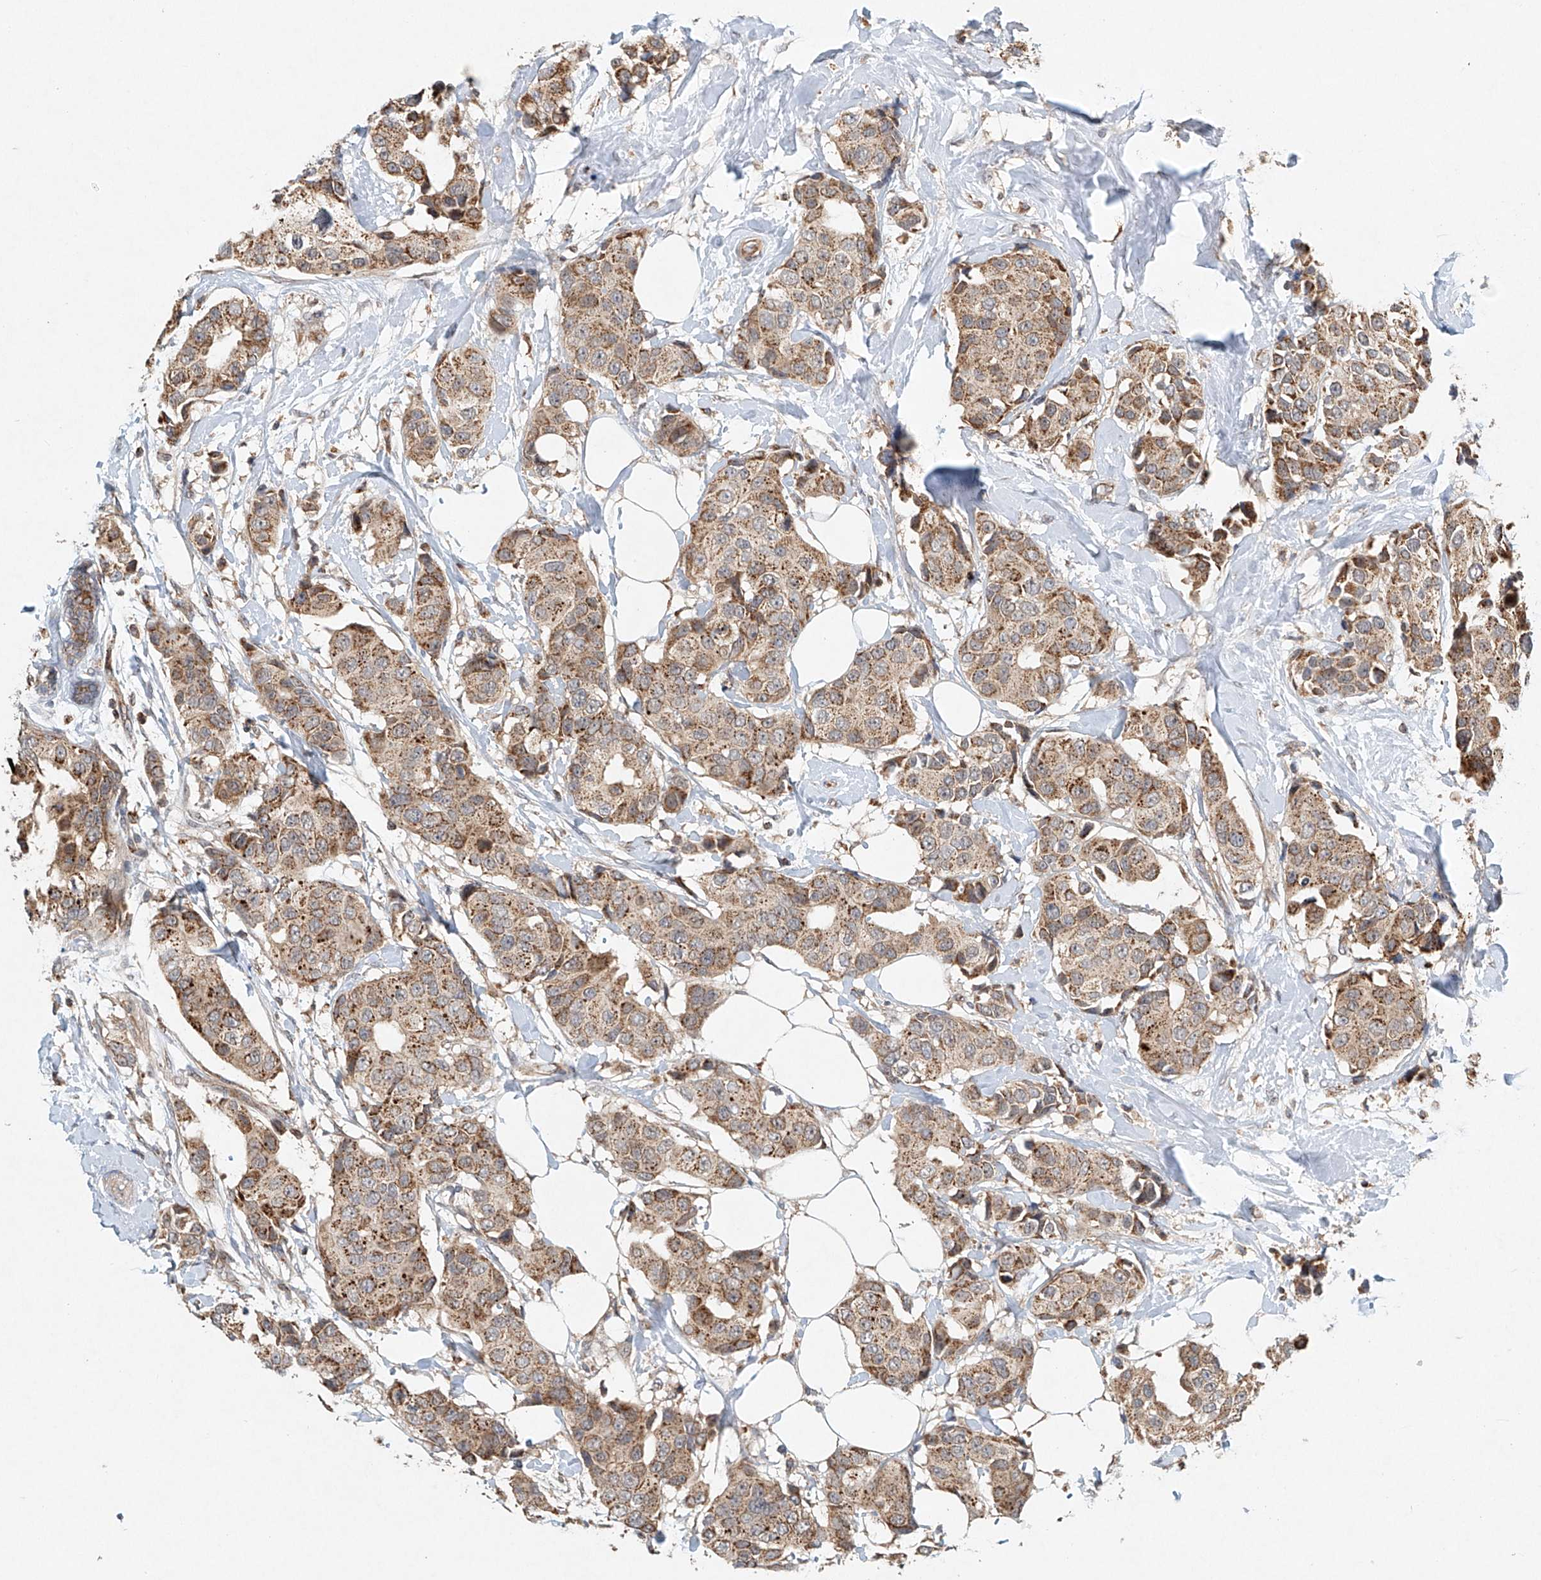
{"staining": {"intensity": "moderate", "quantity": ">75%", "location": "cytoplasmic/membranous"}, "tissue": "breast cancer", "cell_type": "Tumor cells", "image_type": "cancer", "snomed": [{"axis": "morphology", "description": "Normal tissue, NOS"}, {"axis": "morphology", "description": "Duct carcinoma"}, {"axis": "topography", "description": "Breast"}], "caption": "The micrograph shows a brown stain indicating the presence of a protein in the cytoplasmic/membranous of tumor cells in breast intraductal carcinoma. Immunohistochemistry (ihc) stains the protein in brown and the nuclei are stained blue.", "gene": "DCAF11", "patient": {"sex": "female", "age": 39}}